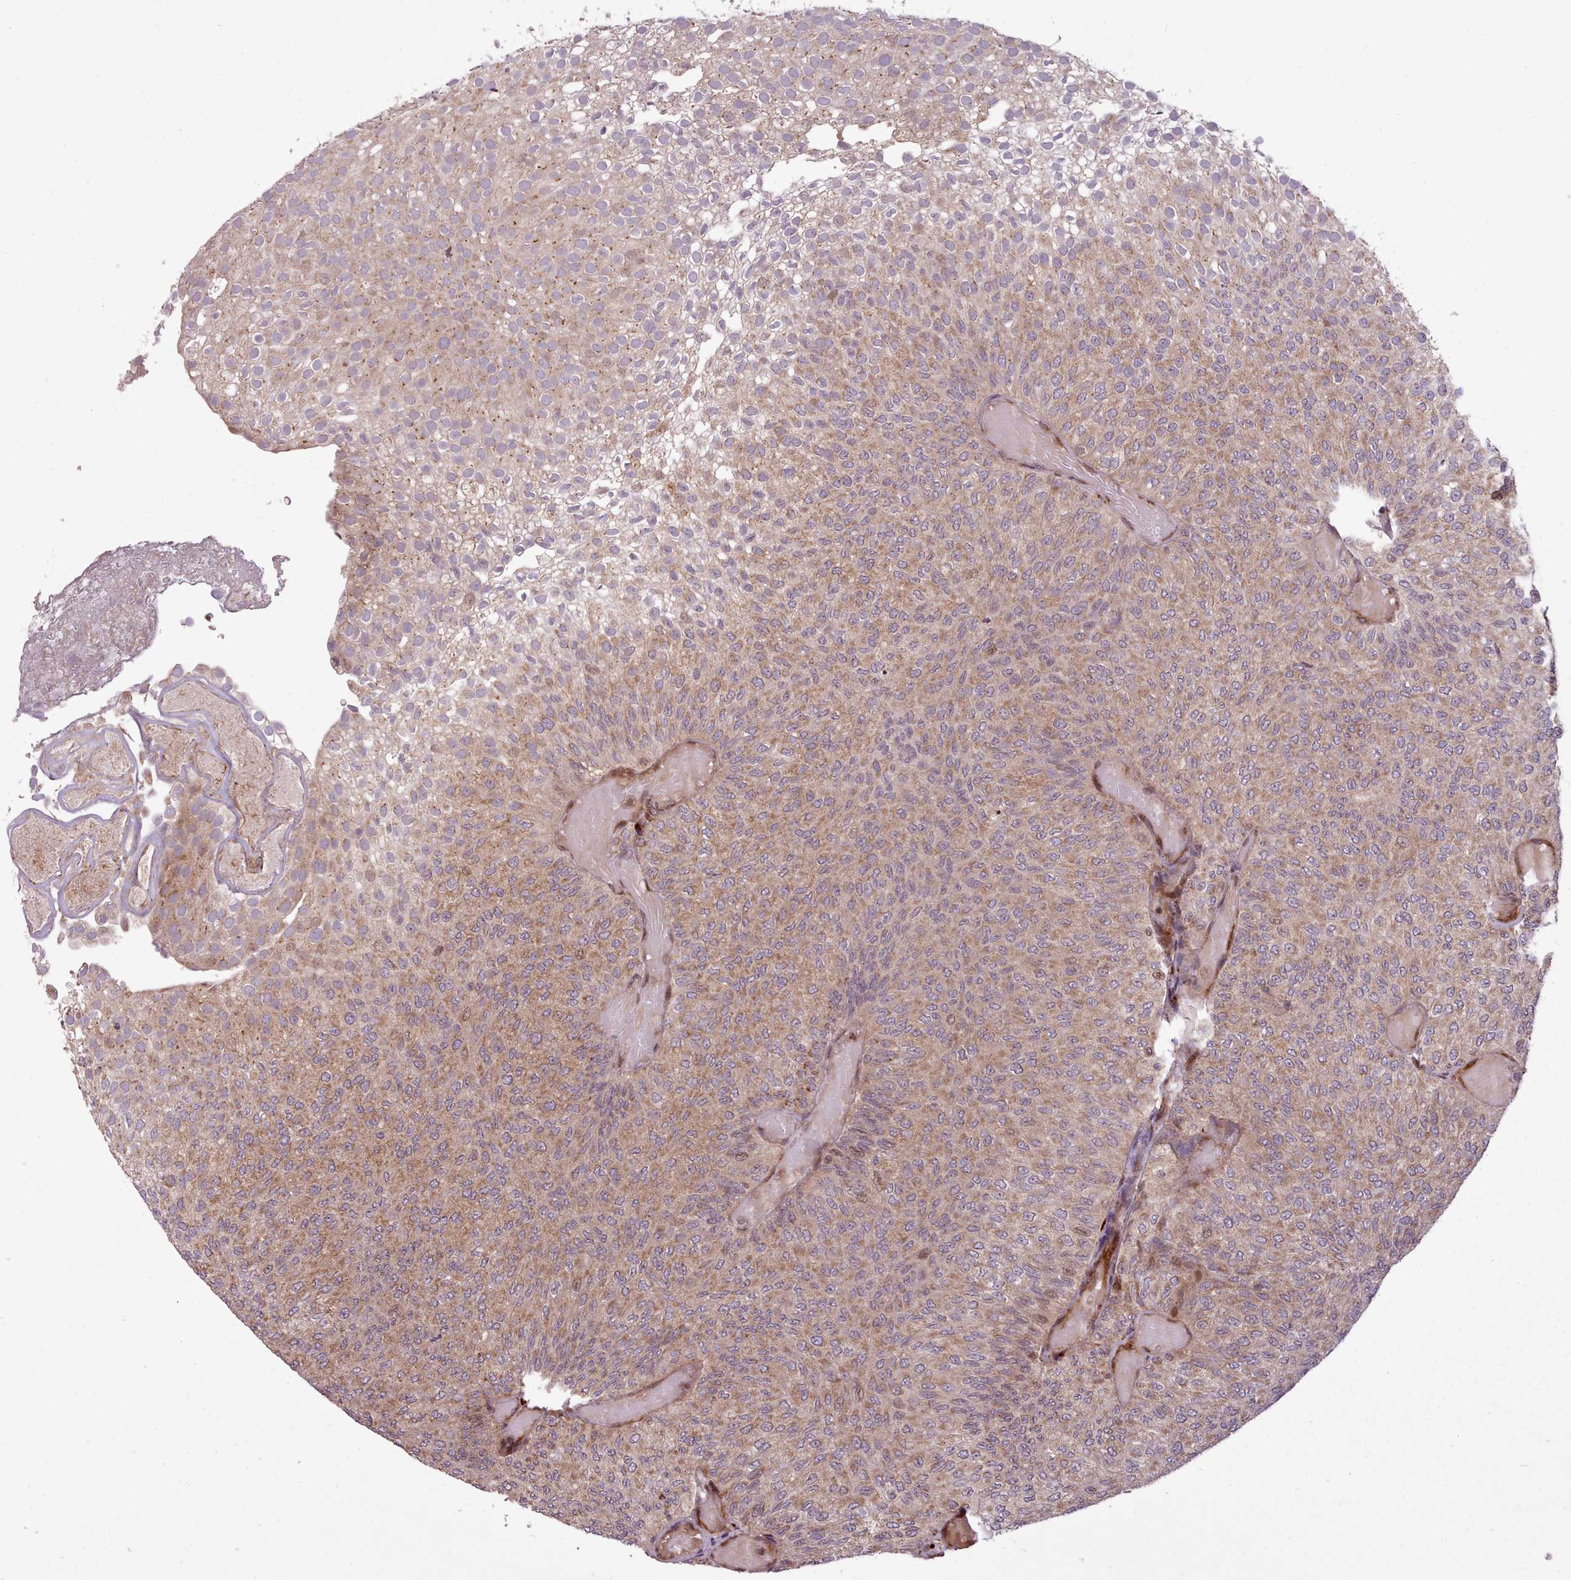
{"staining": {"intensity": "moderate", "quantity": ">75%", "location": "cytoplasmic/membranous"}, "tissue": "urothelial cancer", "cell_type": "Tumor cells", "image_type": "cancer", "snomed": [{"axis": "morphology", "description": "Urothelial carcinoma, Low grade"}, {"axis": "topography", "description": "Urinary bladder"}], "caption": "High-magnification brightfield microscopy of low-grade urothelial carcinoma stained with DAB (3,3'-diaminobenzidine) (brown) and counterstained with hematoxylin (blue). tumor cells exhibit moderate cytoplasmic/membranous expression is seen in approximately>75% of cells.", "gene": "NLRP7", "patient": {"sex": "male", "age": 78}}